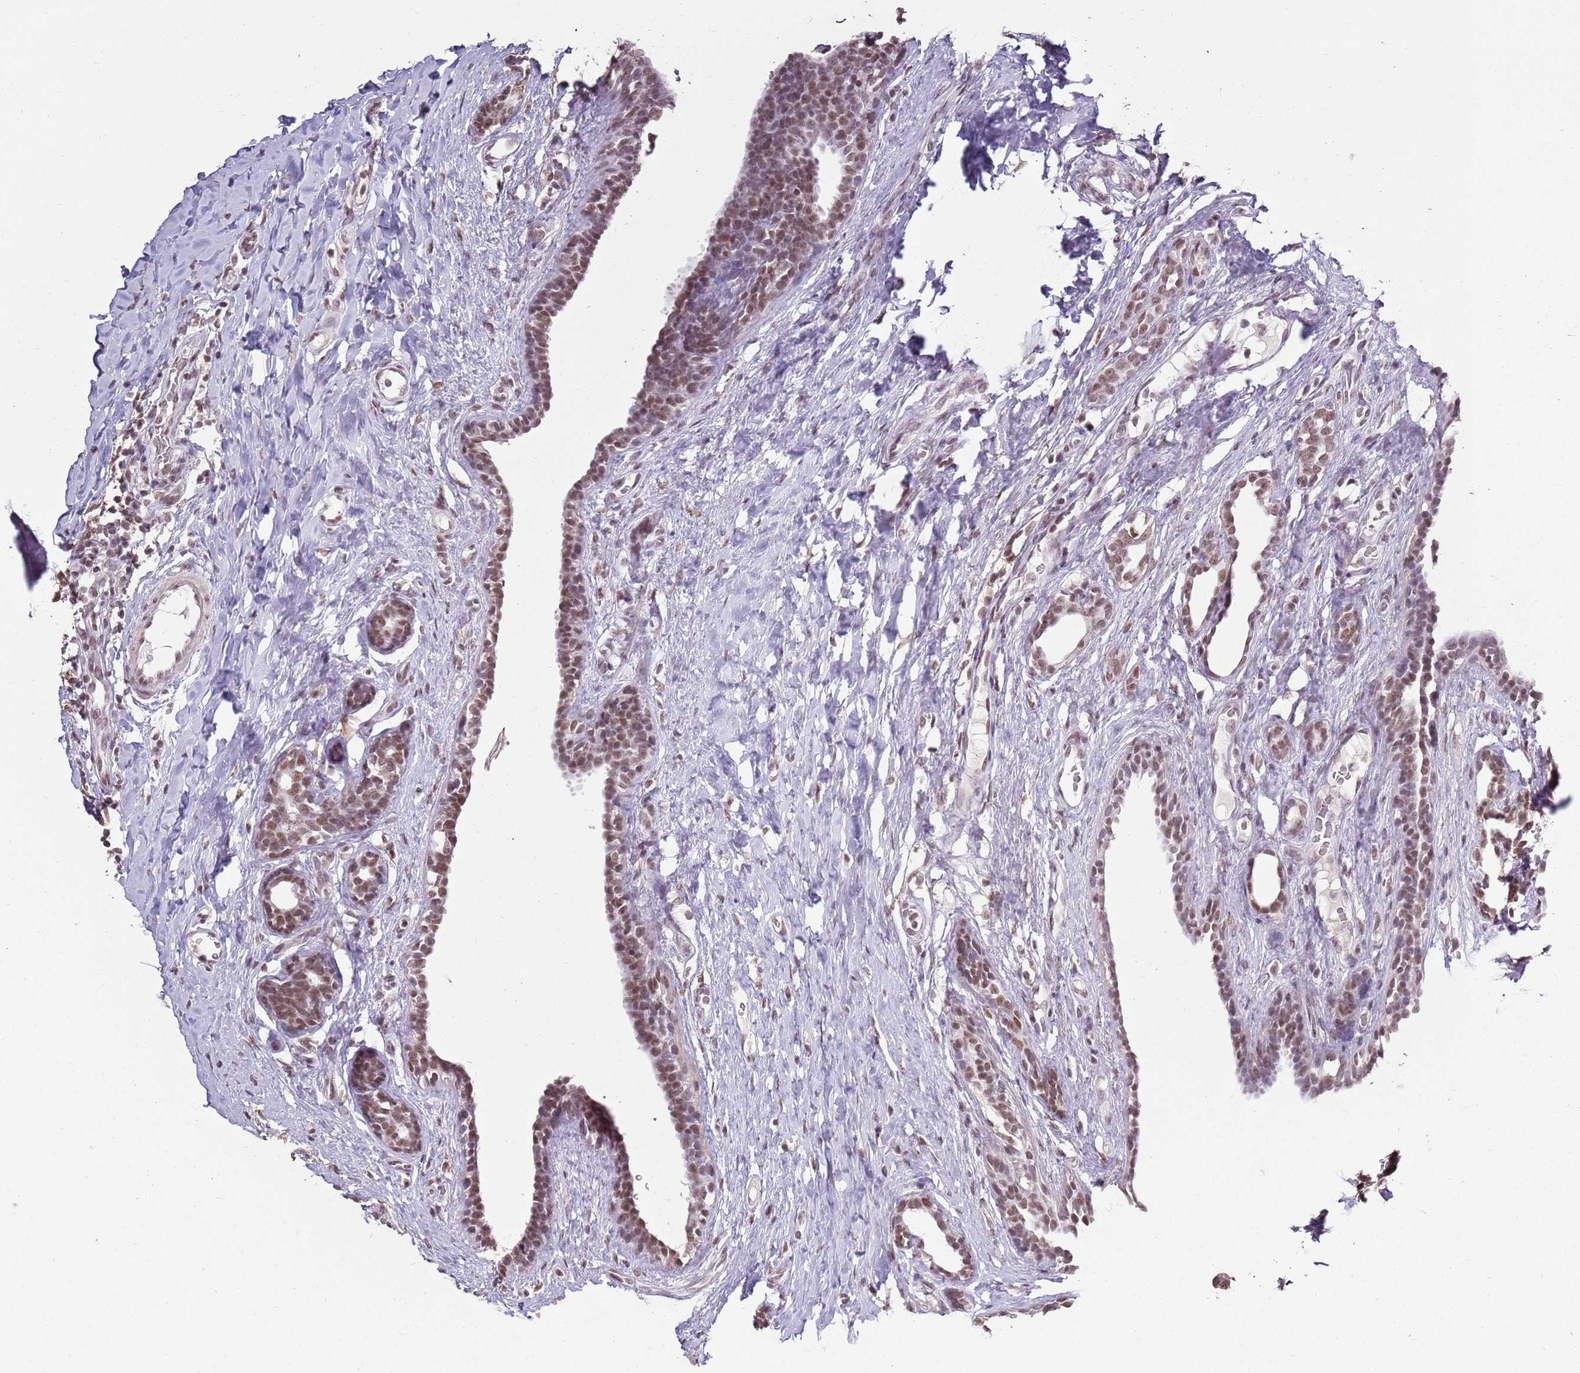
{"staining": {"intensity": "moderate", "quantity": ">75%", "location": "nuclear"}, "tissue": "breast cancer", "cell_type": "Tumor cells", "image_type": "cancer", "snomed": [{"axis": "morphology", "description": "Duct carcinoma"}, {"axis": "topography", "description": "Breast"}], "caption": "Breast cancer stained for a protein (brown) exhibits moderate nuclear positive staining in approximately >75% of tumor cells.", "gene": "ARL14EP", "patient": {"sex": "female", "age": 40}}